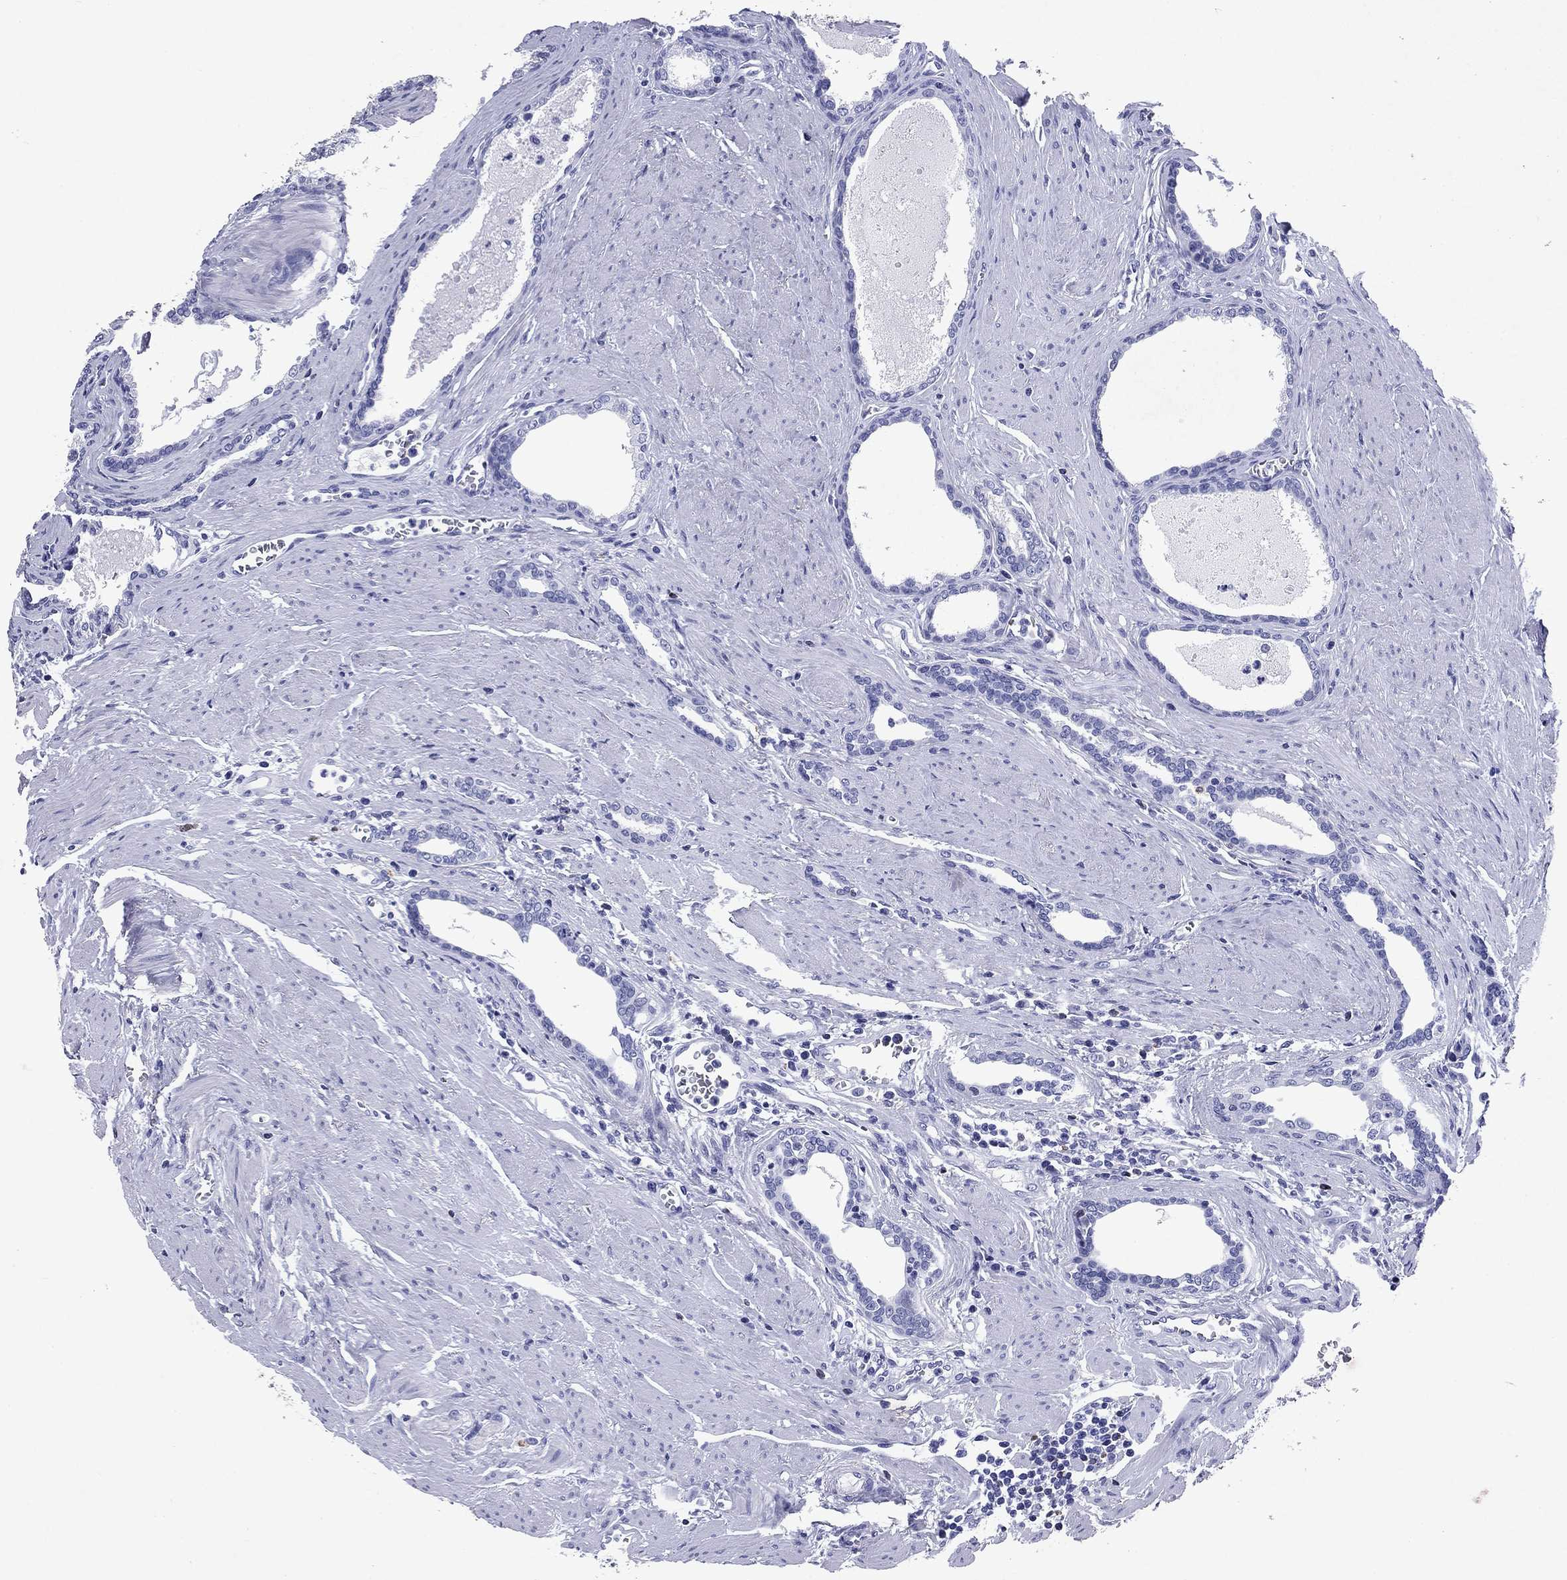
{"staining": {"intensity": "negative", "quantity": "none", "location": "none"}, "tissue": "prostate cancer", "cell_type": "Tumor cells", "image_type": "cancer", "snomed": [{"axis": "morphology", "description": "Adenocarcinoma, NOS"}, {"axis": "topography", "description": "Prostate"}], "caption": "The immunohistochemistry (IHC) histopathology image has no significant positivity in tumor cells of prostate adenocarcinoma tissue.", "gene": "GZMK", "patient": {"sex": "male", "age": 66}}